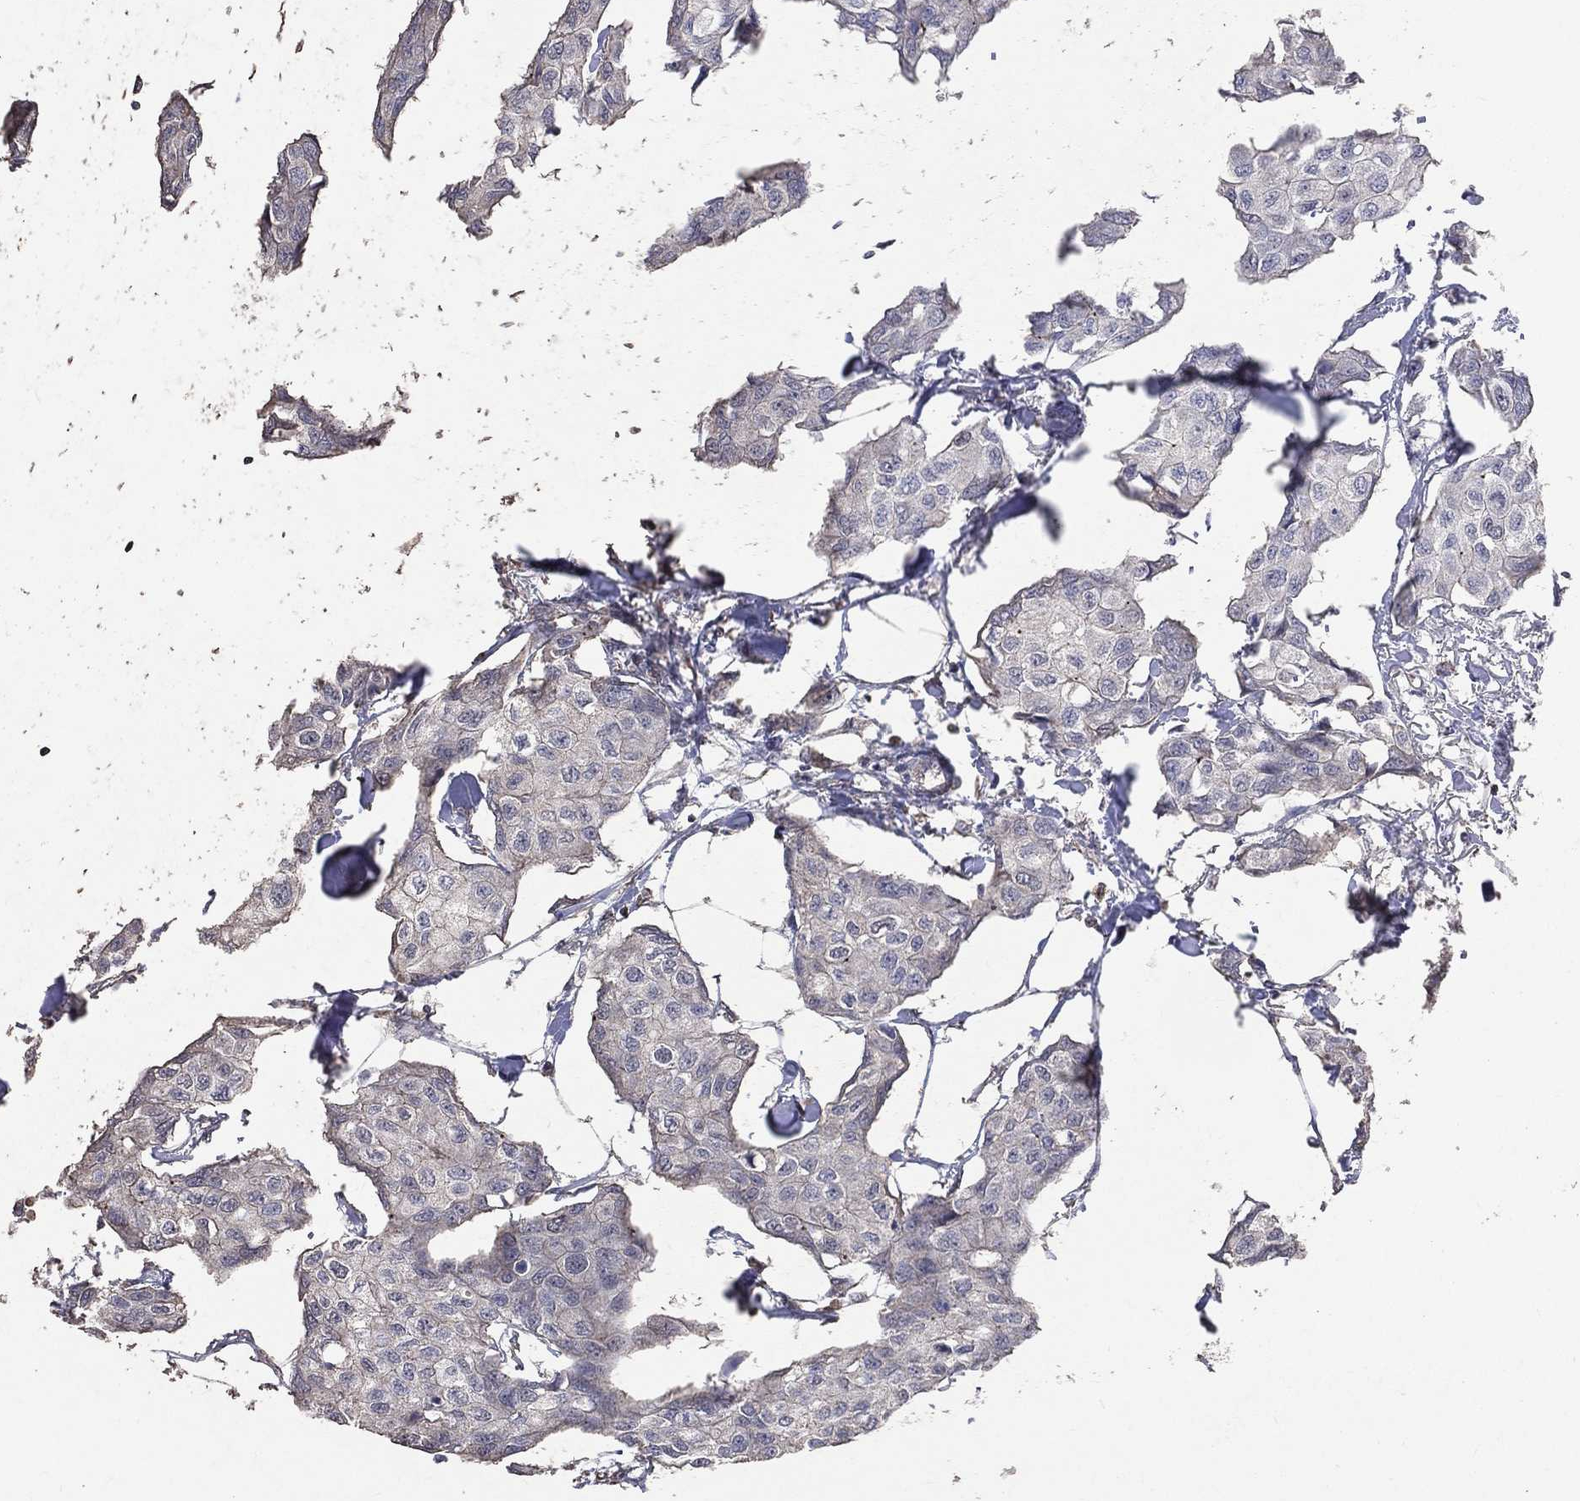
{"staining": {"intensity": "negative", "quantity": "none", "location": "none"}, "tissue": "breast cancer", "cell_type": "Tumor cells", "image_type": "cancer", "snomed": [{"axis": "morphology", "description": "Duct carcinoma"}, {"axis": "topography", "description": "Breast"}], "caption": "An IHC histopathology image of breast invasive ductal carcinoma is shown. There is no staining in tumor cells of breast invasive ductal carcinoma.", "gene": "LY6K", "patient": {"sex": "female", "age": 80}}